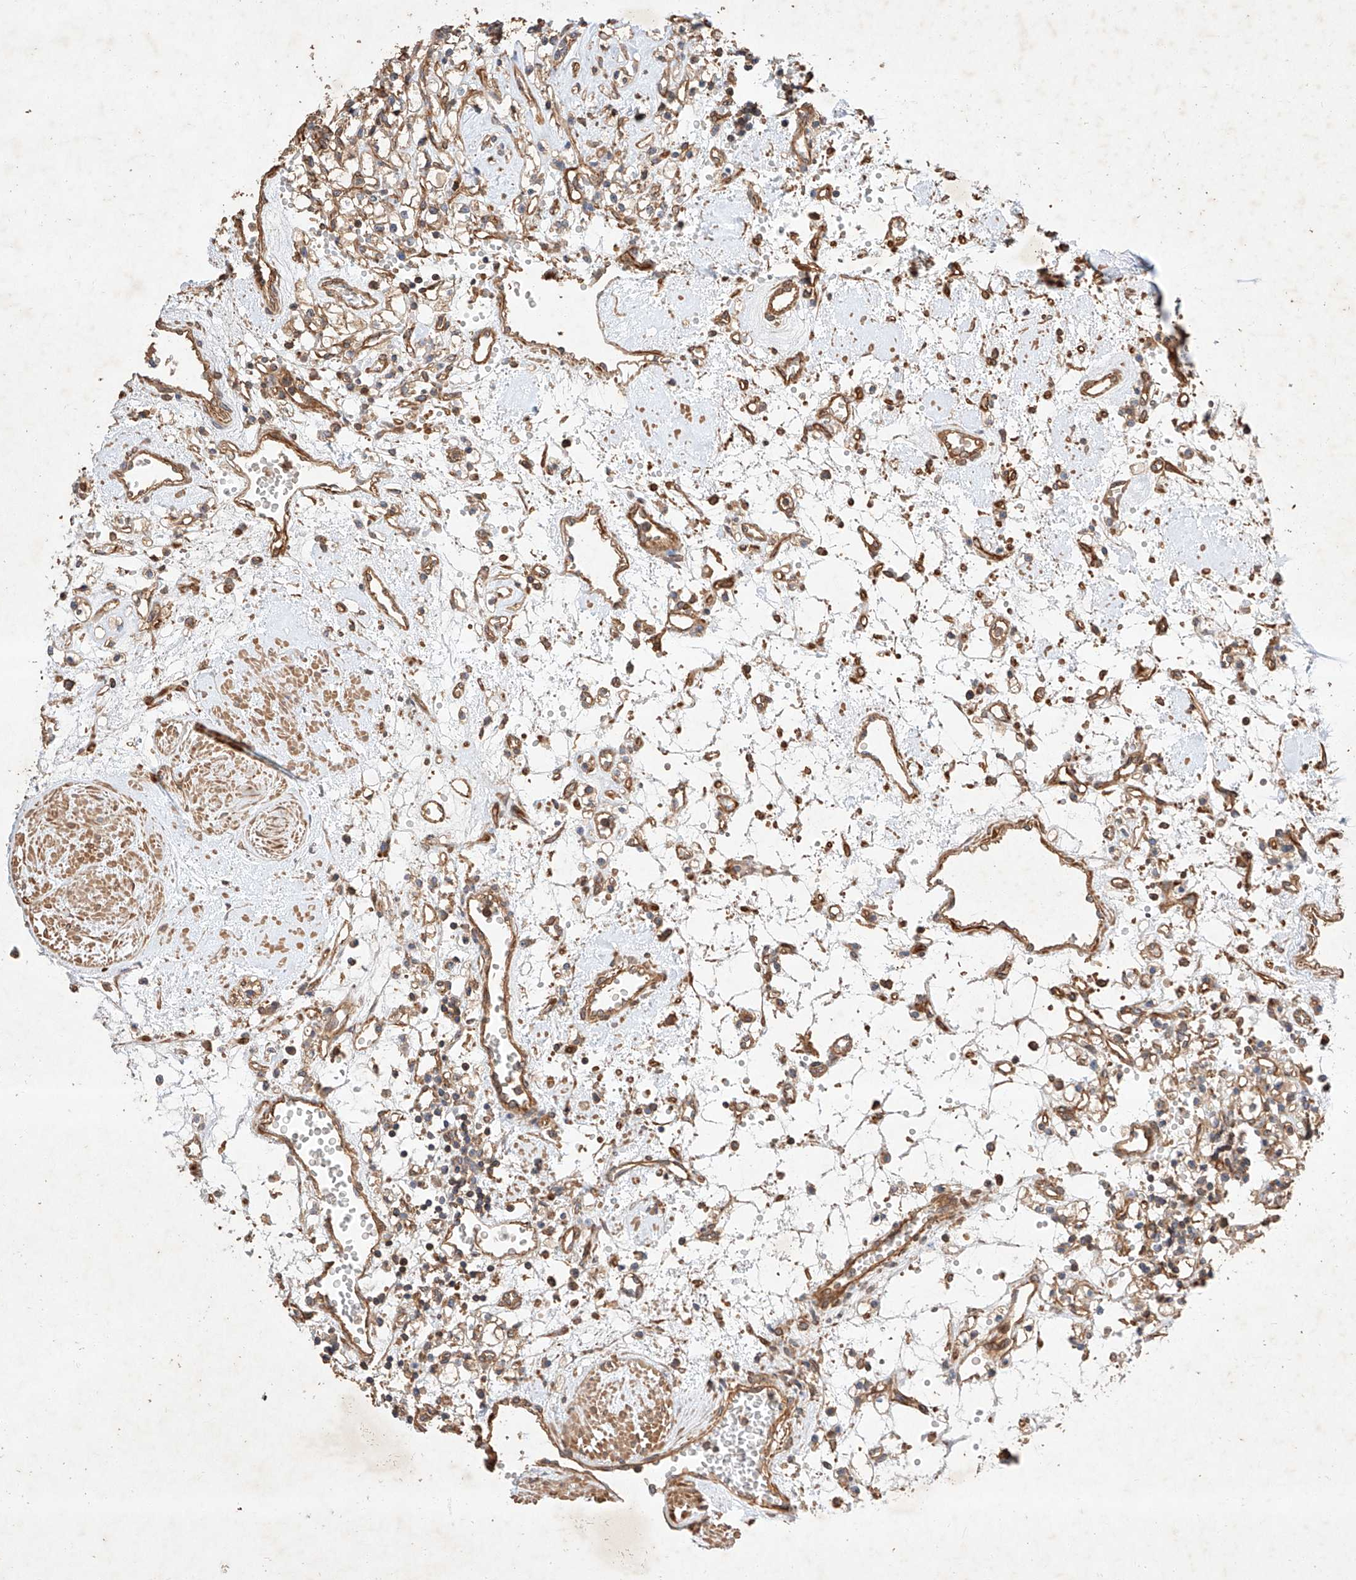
{"staining": {"intensity": "moderate", "quantity": ">75%", "location": "cytoplasmic/membranous"}, "tissue": "renal cancer", "cell_type": "Tumor cells", "image_type": "cancer", "snomed": [{"axis": "morphology", "description": "Adenocarcinoma, NOS"}, {"axis": "topography", "description": "Kidney"}], "caption": "About >75% of tumor cells in human adenocarcinoma (renal) reveal moderate cytoplasmic/membranous protein expression as visualized by brown immunohistochemical staining.", "gene": "GHDC", "patient": {"sex": "female", "age": 59}}